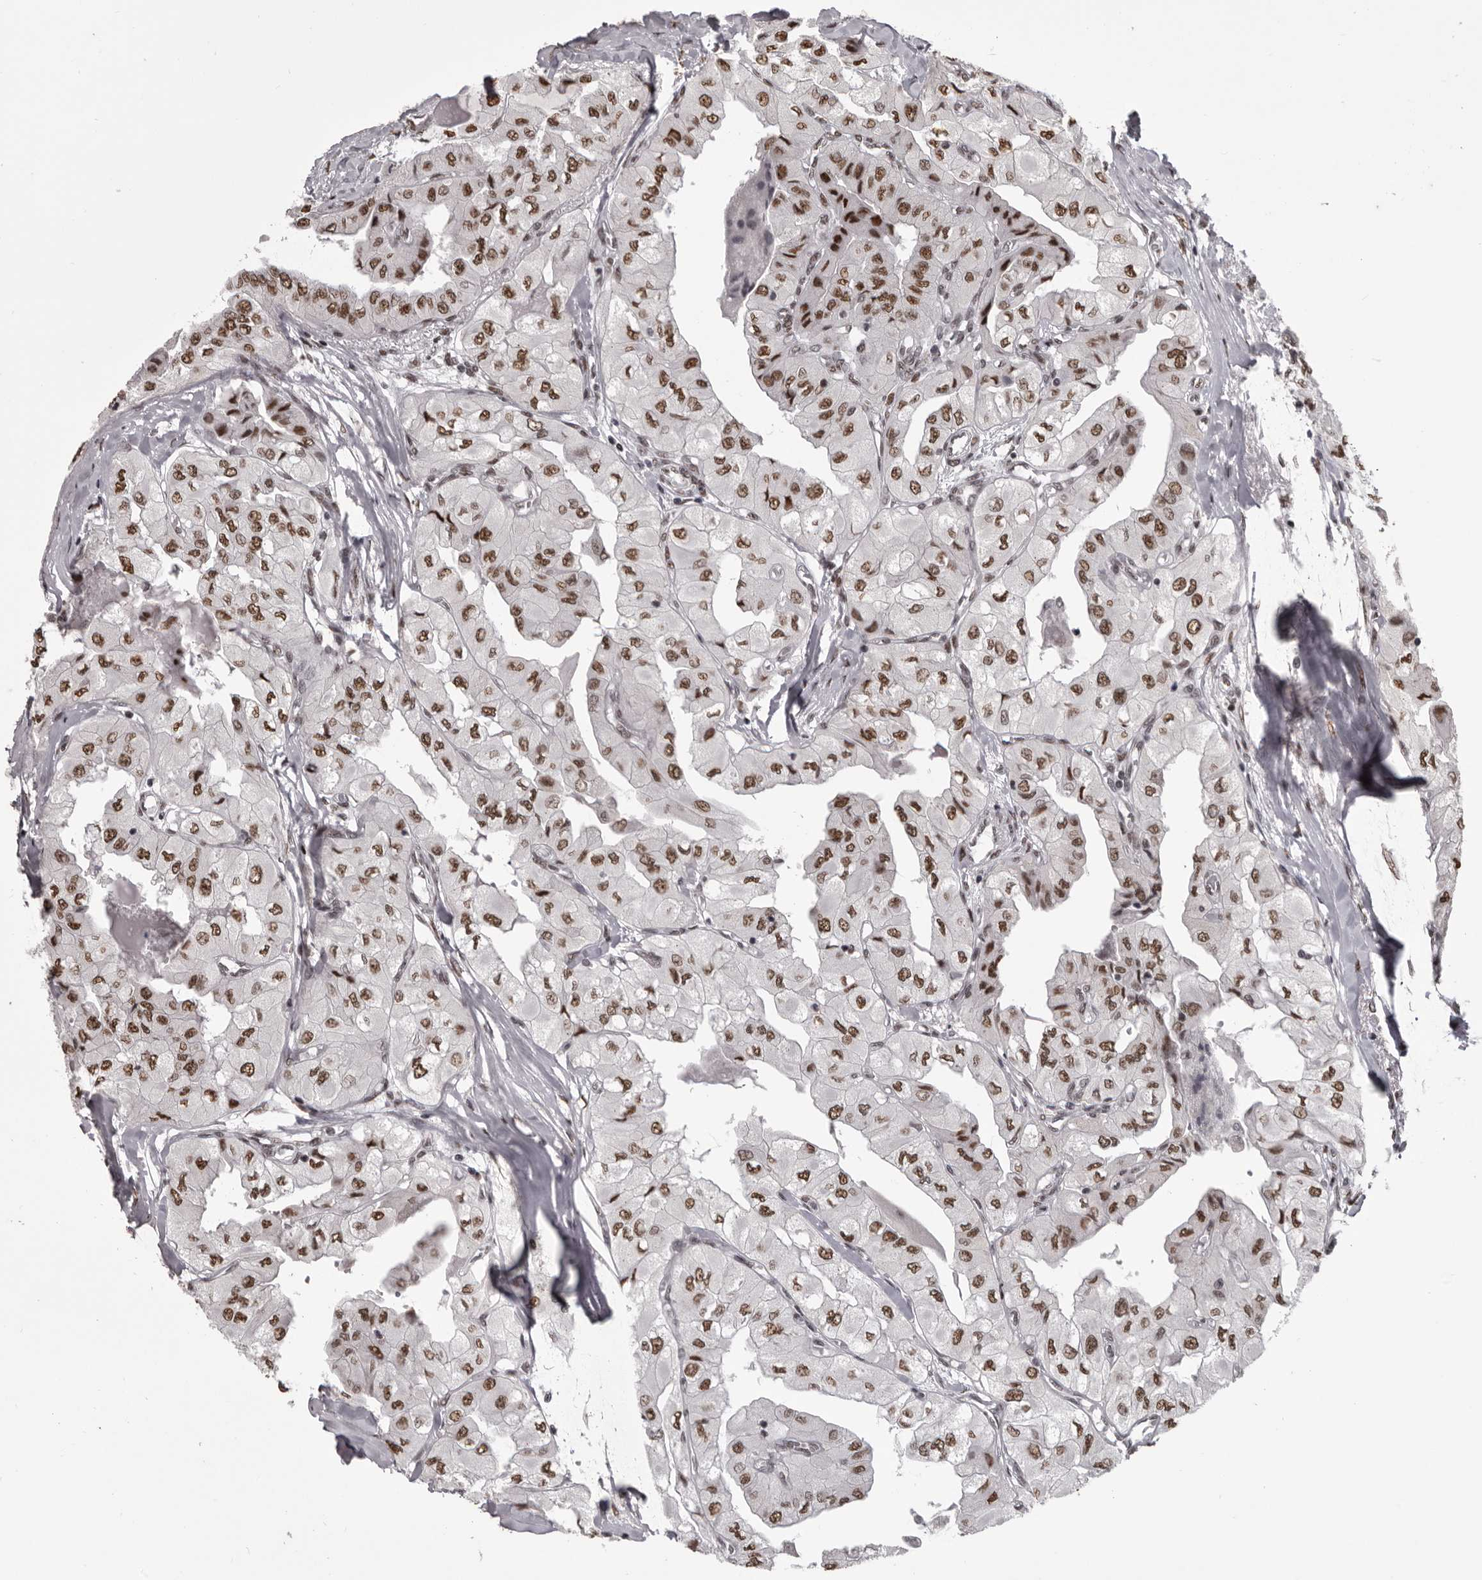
{"staining": {"intensity": "moderate", "quantity": ">75%", "location": "nuclear"}, "tissue": "thyroid cancer", "cell_type": "Tumor cells", "image_type": "cancer", "snomed": [{"axis": "morphology", "description": "Papillary adenocarcinoma, NOS"}, {"axis": "topography", "description": "Thyroid gland"}], "caption": "The photomicrograph displays immunohistochemical staining of thyroid papillary adenocarcinoma. There is moderate nuclear positivity is present in about >75% of tumor cells.", "gene": "NUMA1", "patient": {"sex": "female", "age": 59}}